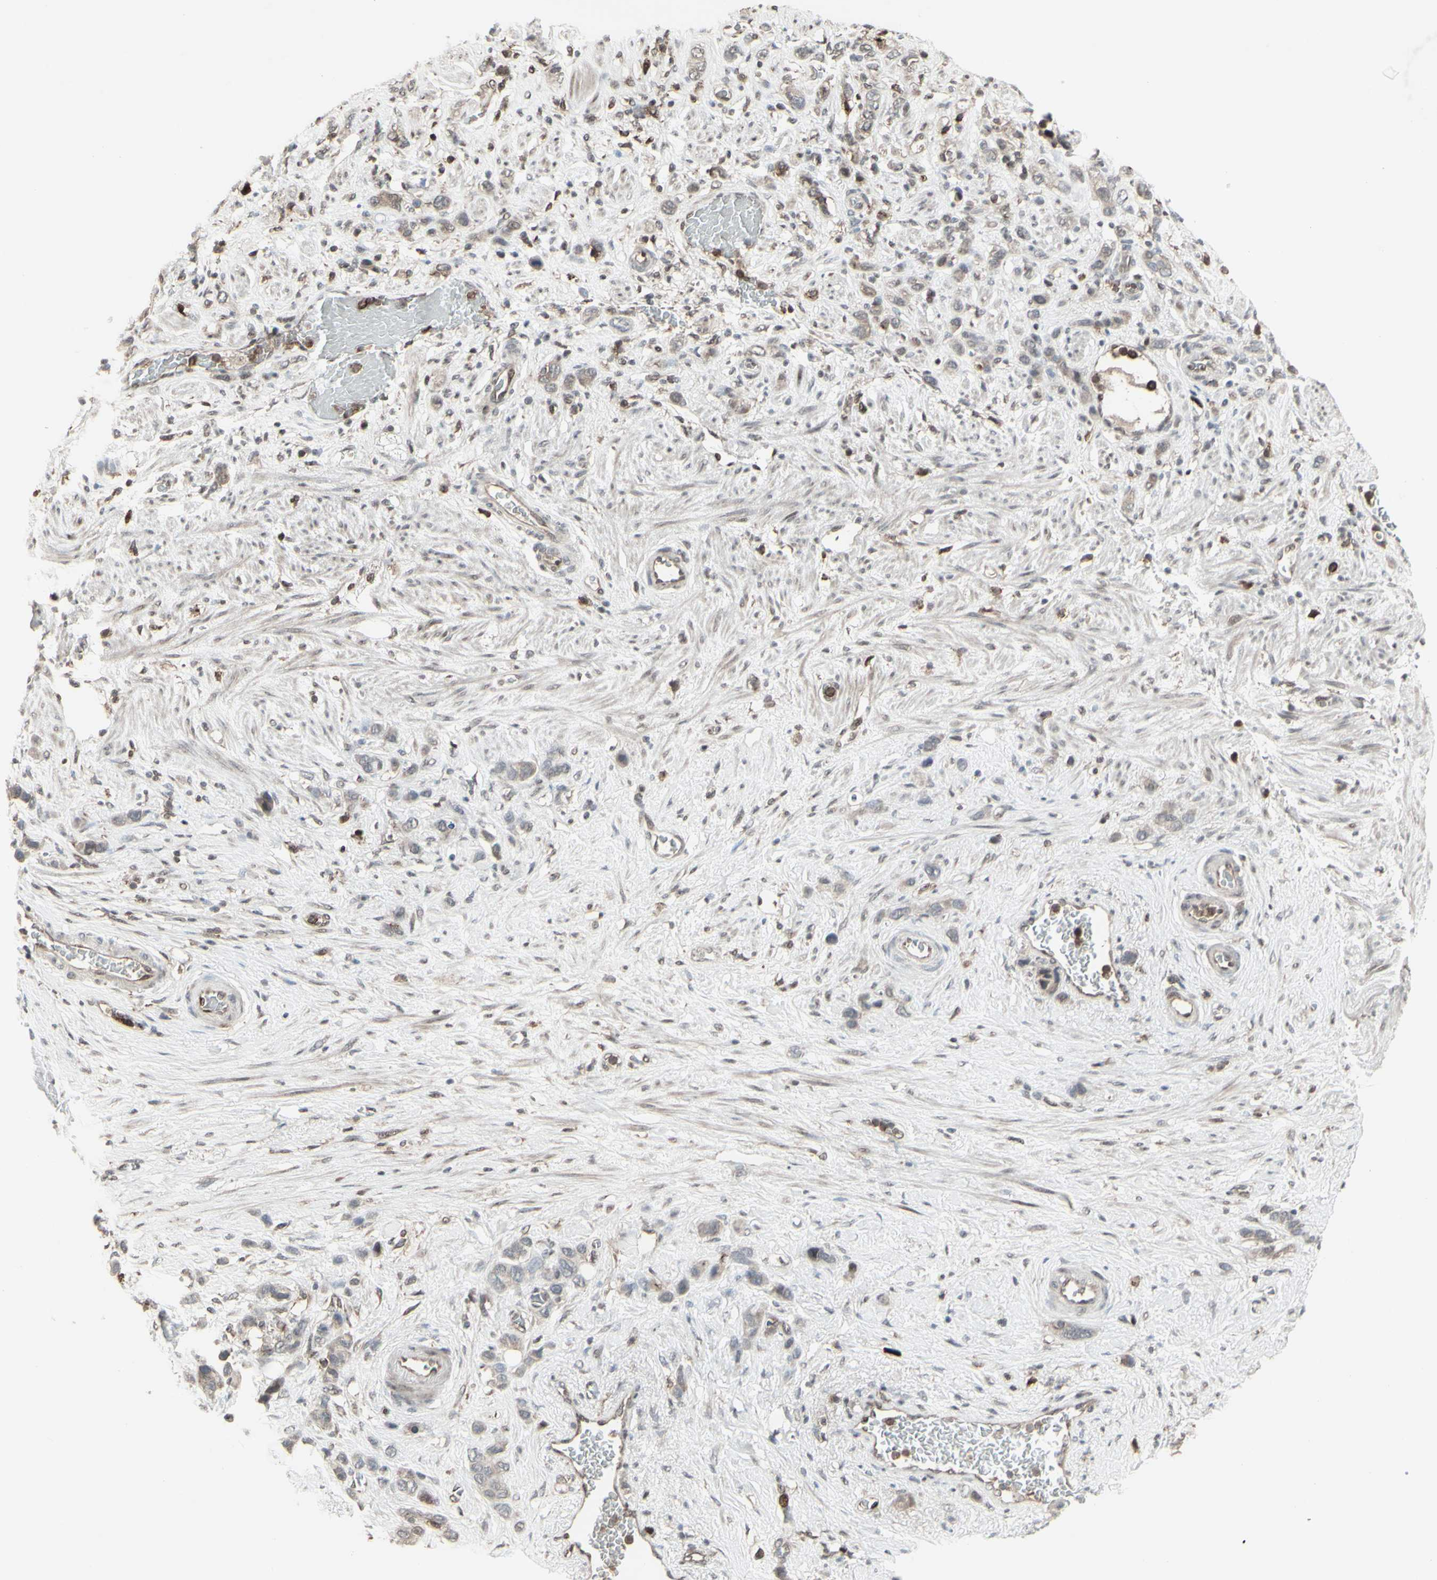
{"staining": {"intensity": "weak", "quantity": "25%-75%", "location": "cytoplasmic/membranous"}, "tissue": "stomach cancer", "cell_type": "Tumor cells", "image_type": "cancer", "snomed": [{"axis": "morphology", "description": "Adenocarcinoma, NOS"}, {"axis": "morphology", "description": "Adenocarcinoma, High grade"}, {"axis": "topography", "description": "Stomach, upper"}, {"axis": "topography", "description": "Stomach, lower"}], "caption": "An IHC photomicrograph of neoplastic tissue is shown. Protein staining in brown labels weak cytoplasmic/membranous positivity in stomach adenocarcinoma (high-grade) within tumor cells.", "gene": "CD33", "patient": {"sex": "female", "age": 65}}